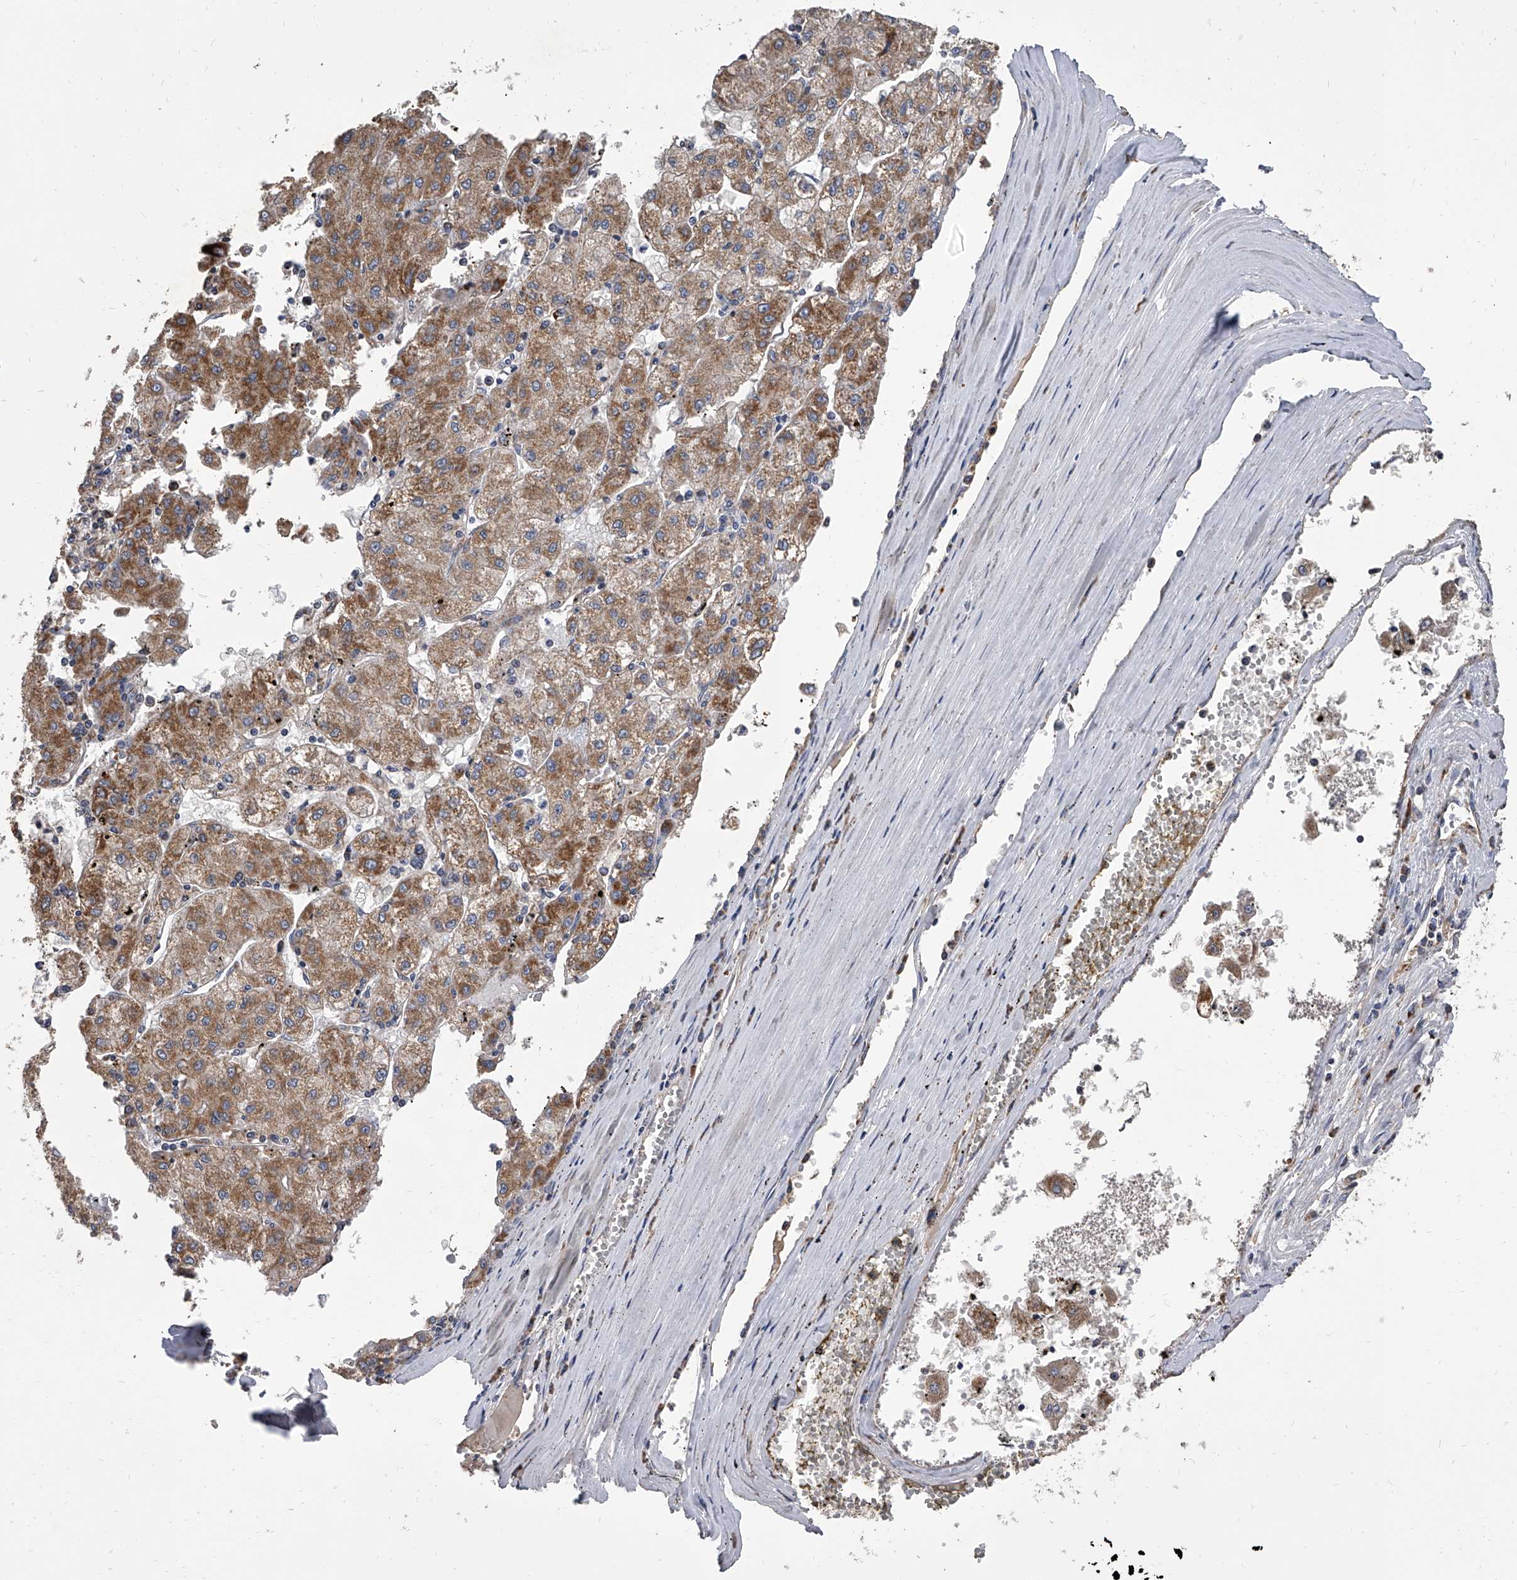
{"staining": {"intensity": "moderate", "quantity": ">75%", "location": "cytoplasmic/membranous"}, "tissue": "liver cancer", "cell_type": "Tumor cells", "image_type": "cancer", "snomed": [{"axis": "morphology", "description": "Carcinoma, Hepatocellular, NOS"}, {"axis": "topography", "description": "Liver"}], "caption": "Immunohistochemical staining of hepatocellular carcinoma (liver) exhibits medium levels of moderate cytoplasmic/membranous positivity in approximately >75% of tumor cells. (Stains: DAB (3,3'-diaminobenzidine) in brown, nuclei in blue, Microscopy: brightfield microscopy at high magnification).", "gene": "MRPL28", "patient": {"sex": "male", "age": 72}}